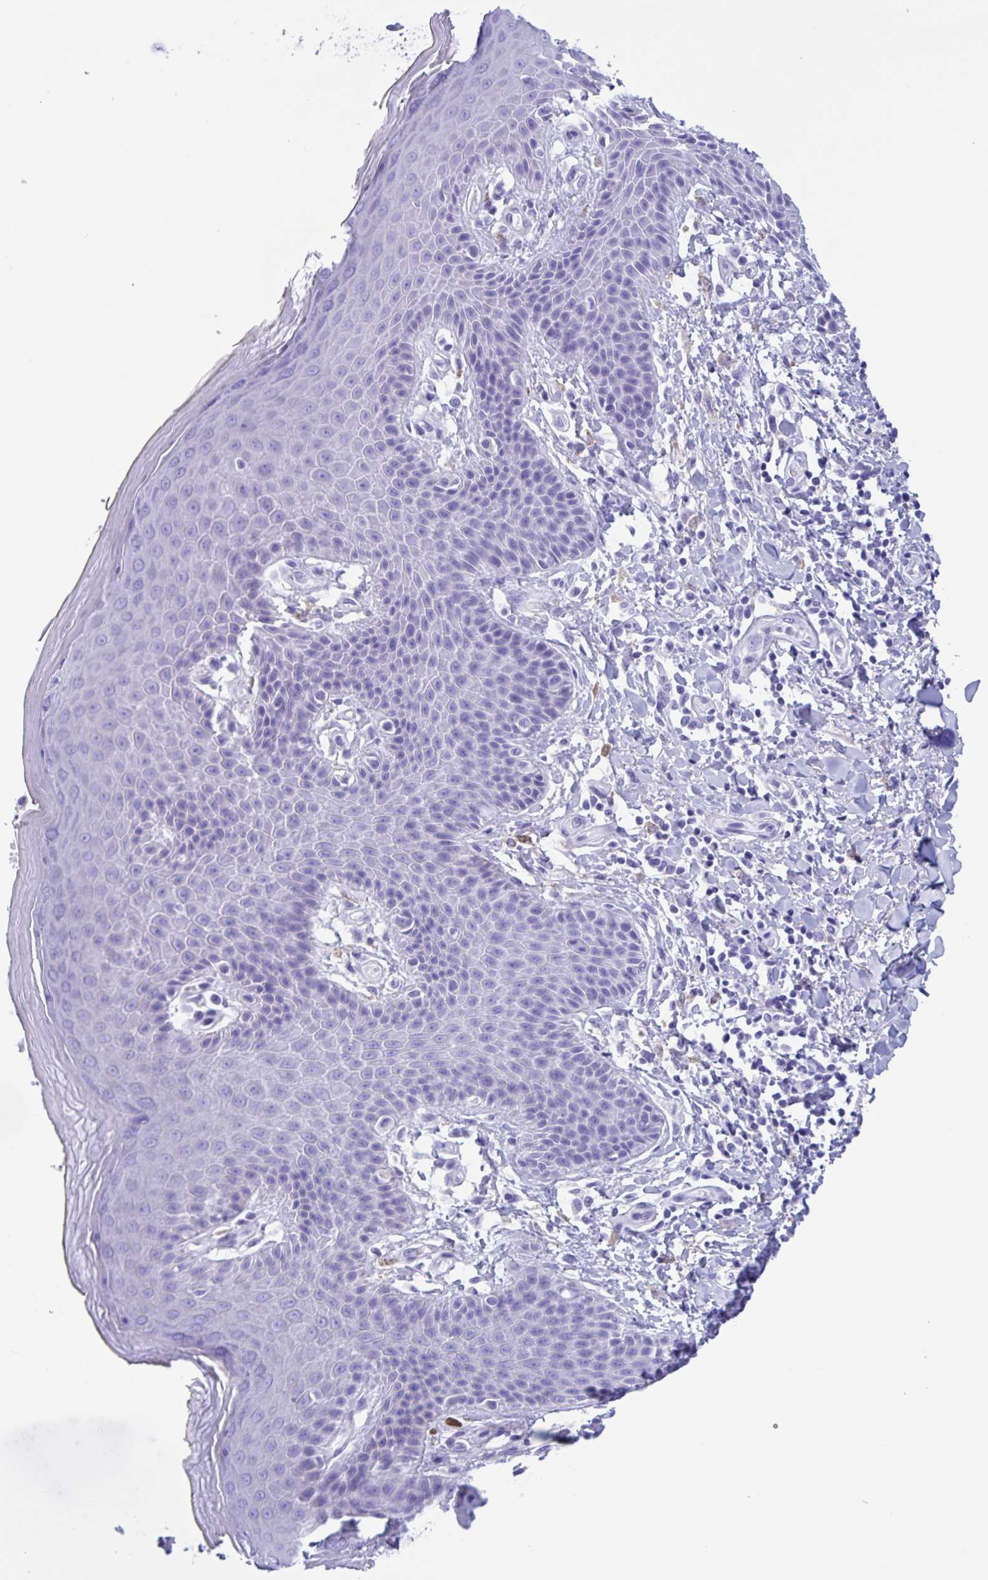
{"staining": {"intensity": "negative", "quantity": "none", "location": "none"}, "tissue": "skin", "cell_type": "Epidermal cells", "image_type": "normal", "snomed": [{"axis": "morphology", "description": "Normal tissue, NOS"}, {"axis": "topography", "description": "Anal"}, {"axis": "topography", "description": "Peripheral nerve tissue"}], "caption": "The photomicrograph reveals no staining of epidermal cells in benign skin. (DAB immunohistochemistry (IHC) with hematoxylin counter stain).", "gene": "ZNF850", "patient": {"sex": "male", "age": 51}}